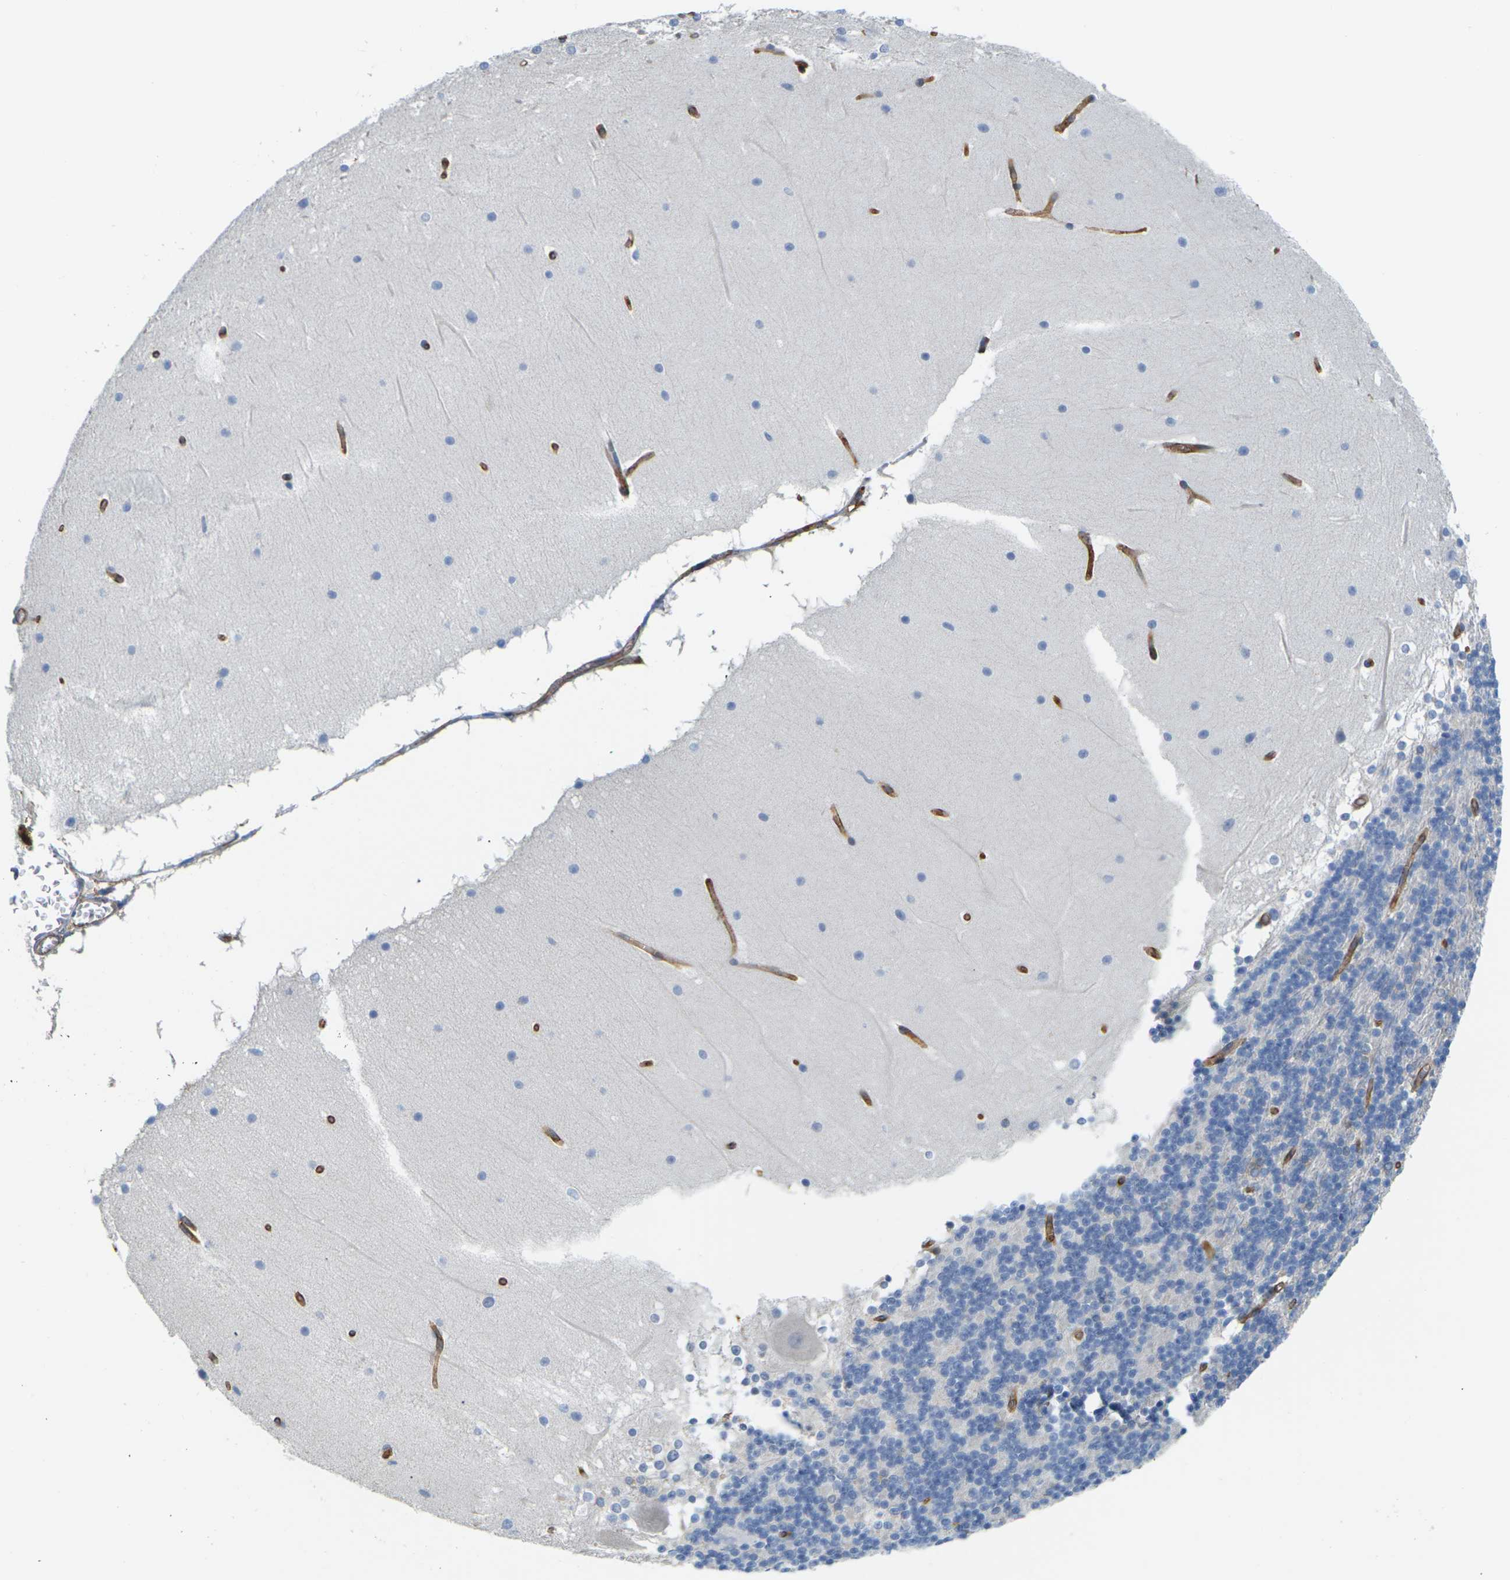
{"staining": {"intensity": "negative", "quantity": "none", "location": "none"}, "tissue": "cerebellum", "cell_type": "Cells in granular layer", "image_type": "normal", "snomed": [{"axis": "morphology", "description": "Normal tissue, NOS"}, {"axis": "topography", "description": "Cerebellum"}], "caption": "Immunohistochemical staining of benign human cerebellum demonstrates no significant staining in cells in granular layer.", "gene": "IQGAP1", "patient": {"sex": "female", "age": 19}}